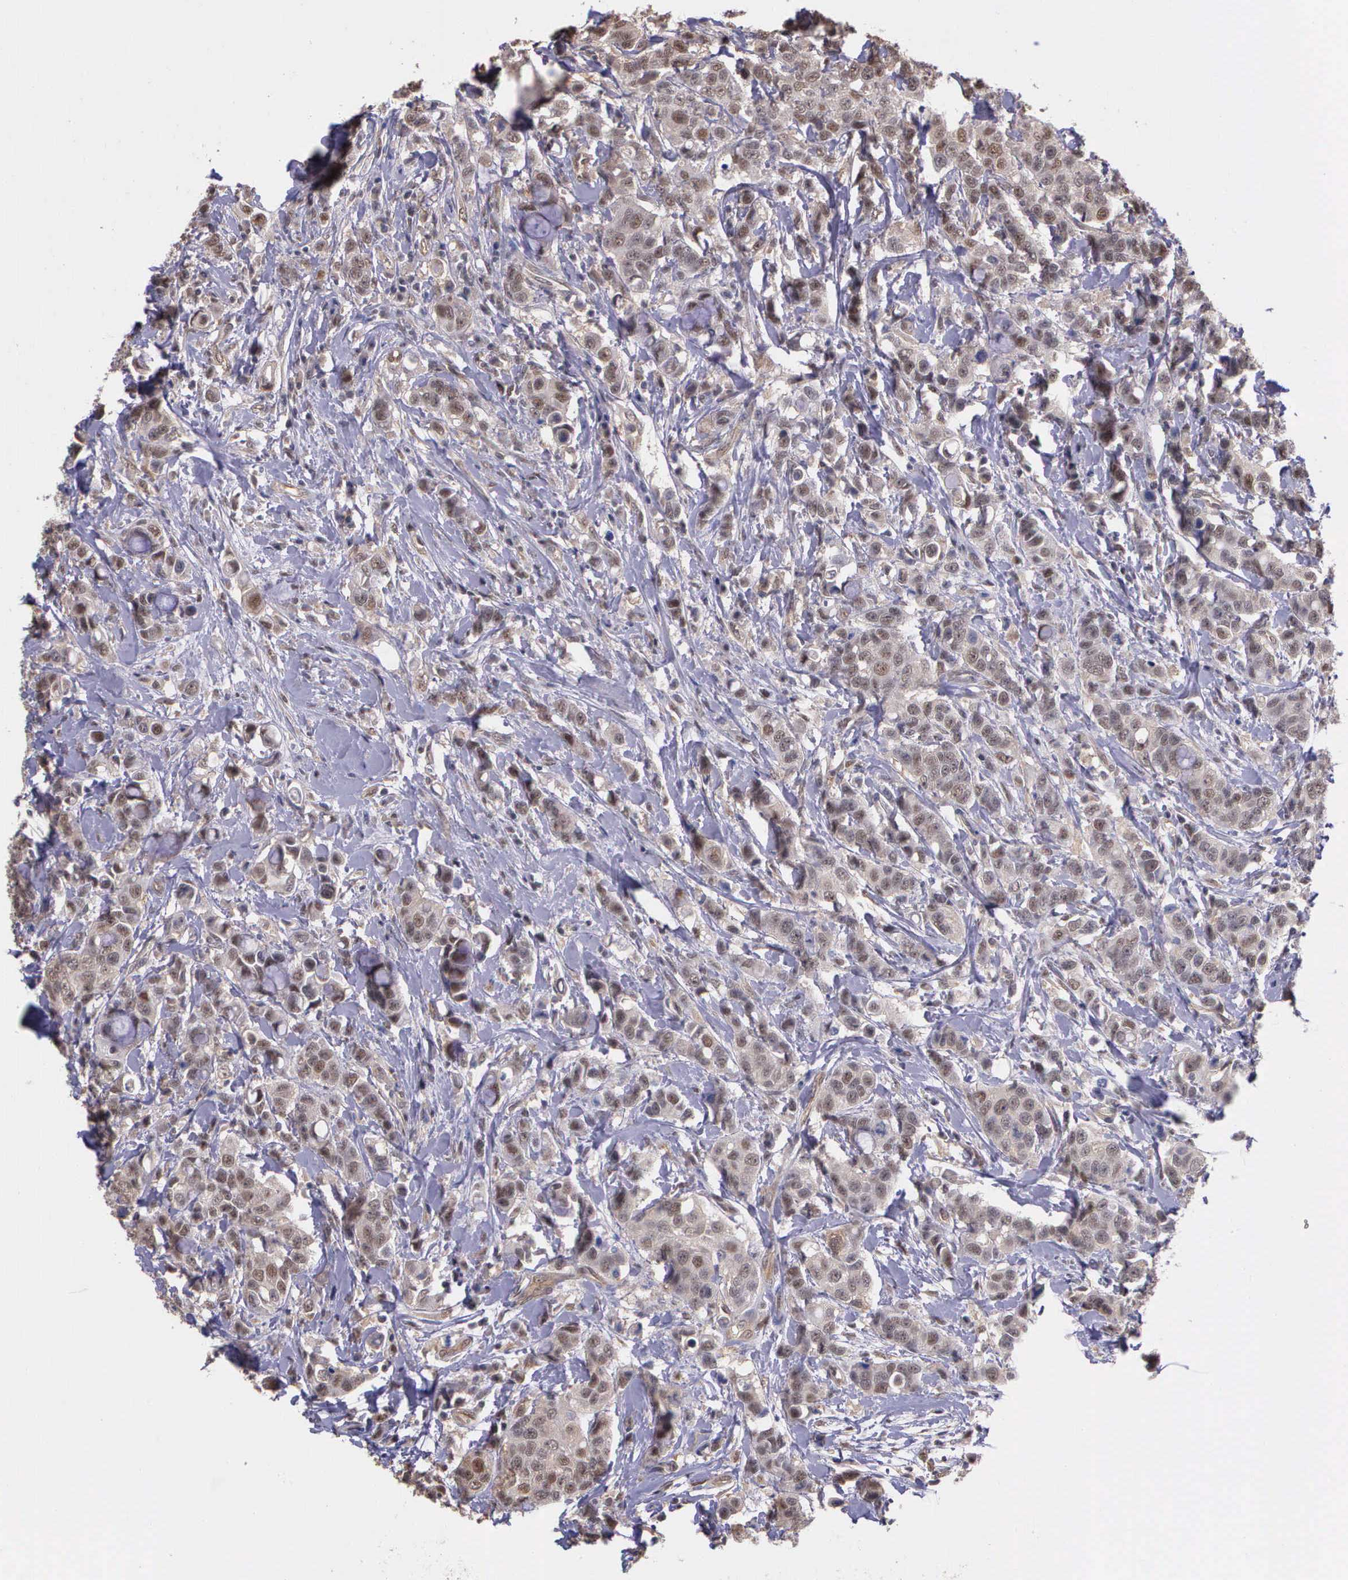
{"staining": {"intensity": "weak", "quantity": "25%-75%", "location": "cytoplasmic/membranous"}, "tissue": "breast cancer", "cell_type": "Tumor cells", "image_type": "cancer", "snomed": [{"axis": "morphology", "description": "Duct carcinoma"}, {"axis": "topography", "description": "Breast"}], "caption": "Infiltrating ductal carcinoma (breast) stained with a brown dye demonstrates weak cytoplasmic/membranous positive positivity in approximately 25%-75% of tumor cells.", "gene": "PSMC1", "patient": {"sex": "female", "age": 27}}